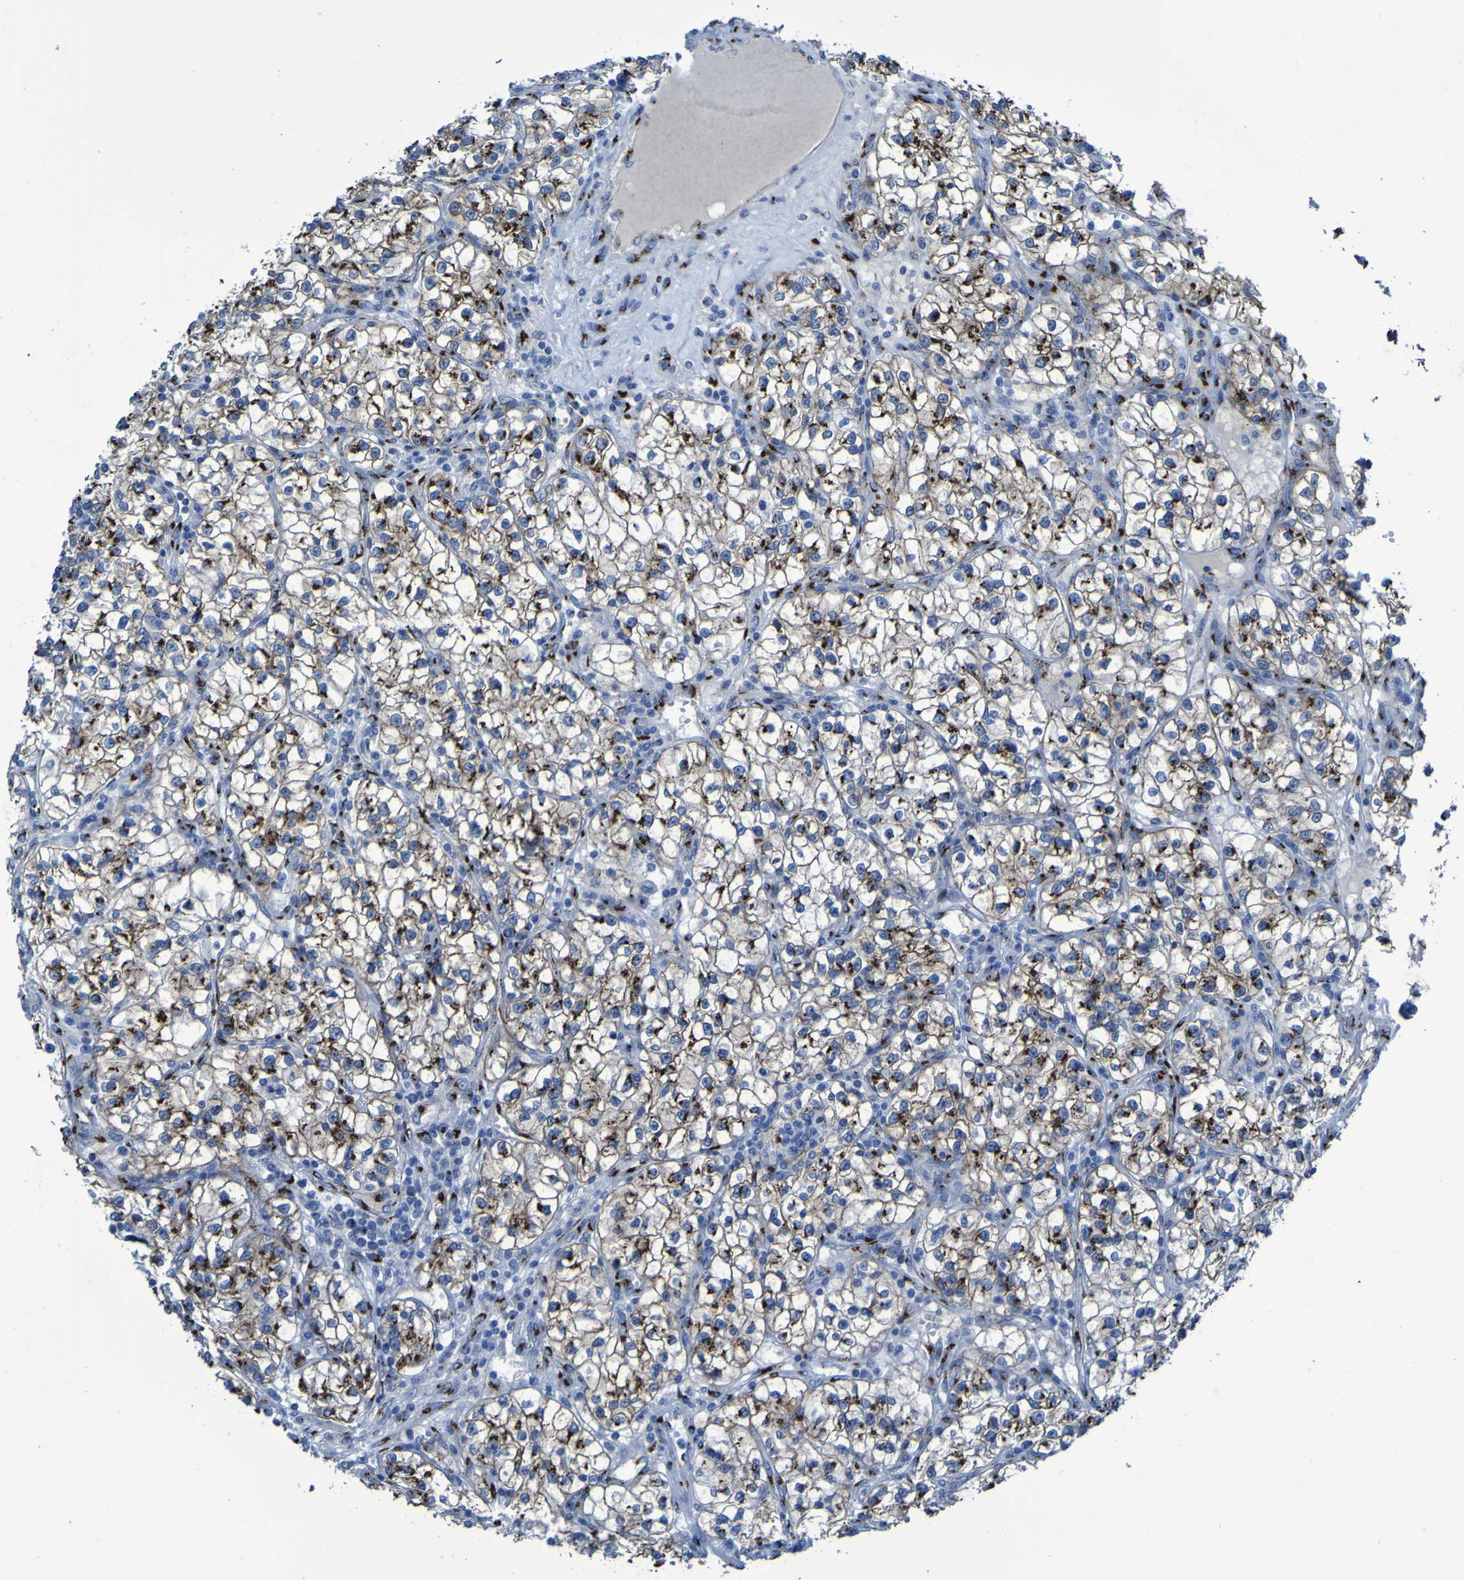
{"staining": {"intensity": "strong", "quantity": "25%-75%", "location": "cytoplasmic/membranous"}, "tissue": "renal cancer", "cell_type": "Tumor cells", "image_type": "cancer", "snomed": [{"axis": "morphology", "description": "Adenocarcinoma, NOS"}, {"axis": "topography", "description": "Kidney"}], "caption": "IHC photomicrograph of neoplastic tissue: adenocarcinoma (renal) stained using IHC demonstrates high levels of strong protein expression localized specifically in the cytoplasmic/membranous of tumor cells, appearing as a cytoplasmic/membranous brown color.", "gene": "GOLM1", "patient": {"sex": "female", "age": 57}}